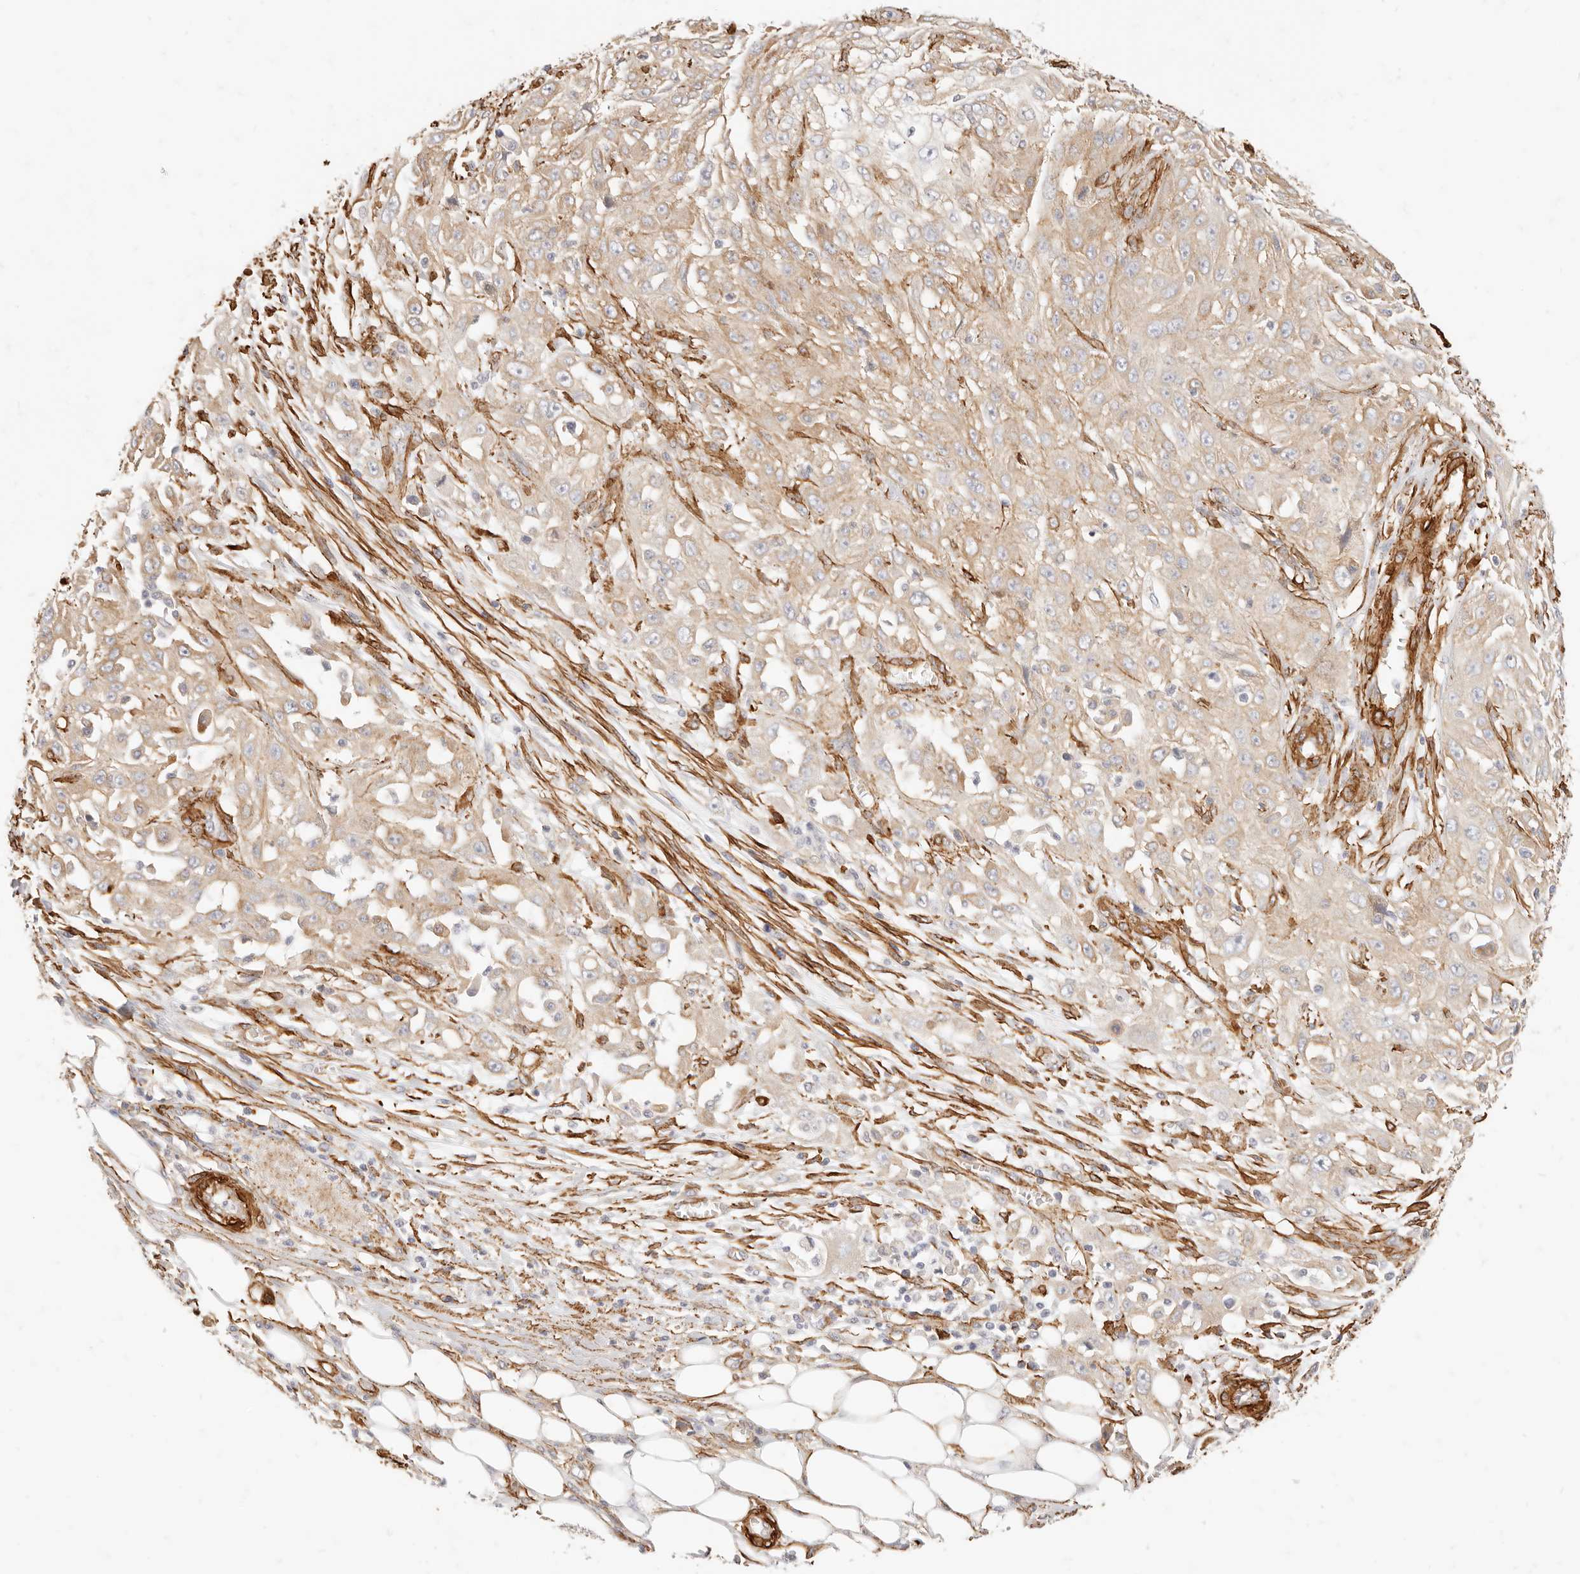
{"staining": {"intensity": "weak", "quantity": ">75%", "location": "cytoplasmic/membranous"}, "tissue": "skin cancer", "cell_type": "Tumor cells", "image_type": "cancer", "snomed": [{"axis": "morphology", "description": "Squamous cell carcinoma, NOS"}, {"axis": "morphology", "description": "Squamous cell carcinoma, metastatic, NOS"}, {"axis": "topography", "description": "Skin"}, {"axis": "topography", "description": "Lymph node"}], "caption": "This is an image of immunohistochemistry staining of squamous cell carcinoma (skin), which shows weak staining in the cytoplasmic/membranous of tumor cells.", "gene": "TMTC2", "patient": {"sex": "male", "age": 75}}